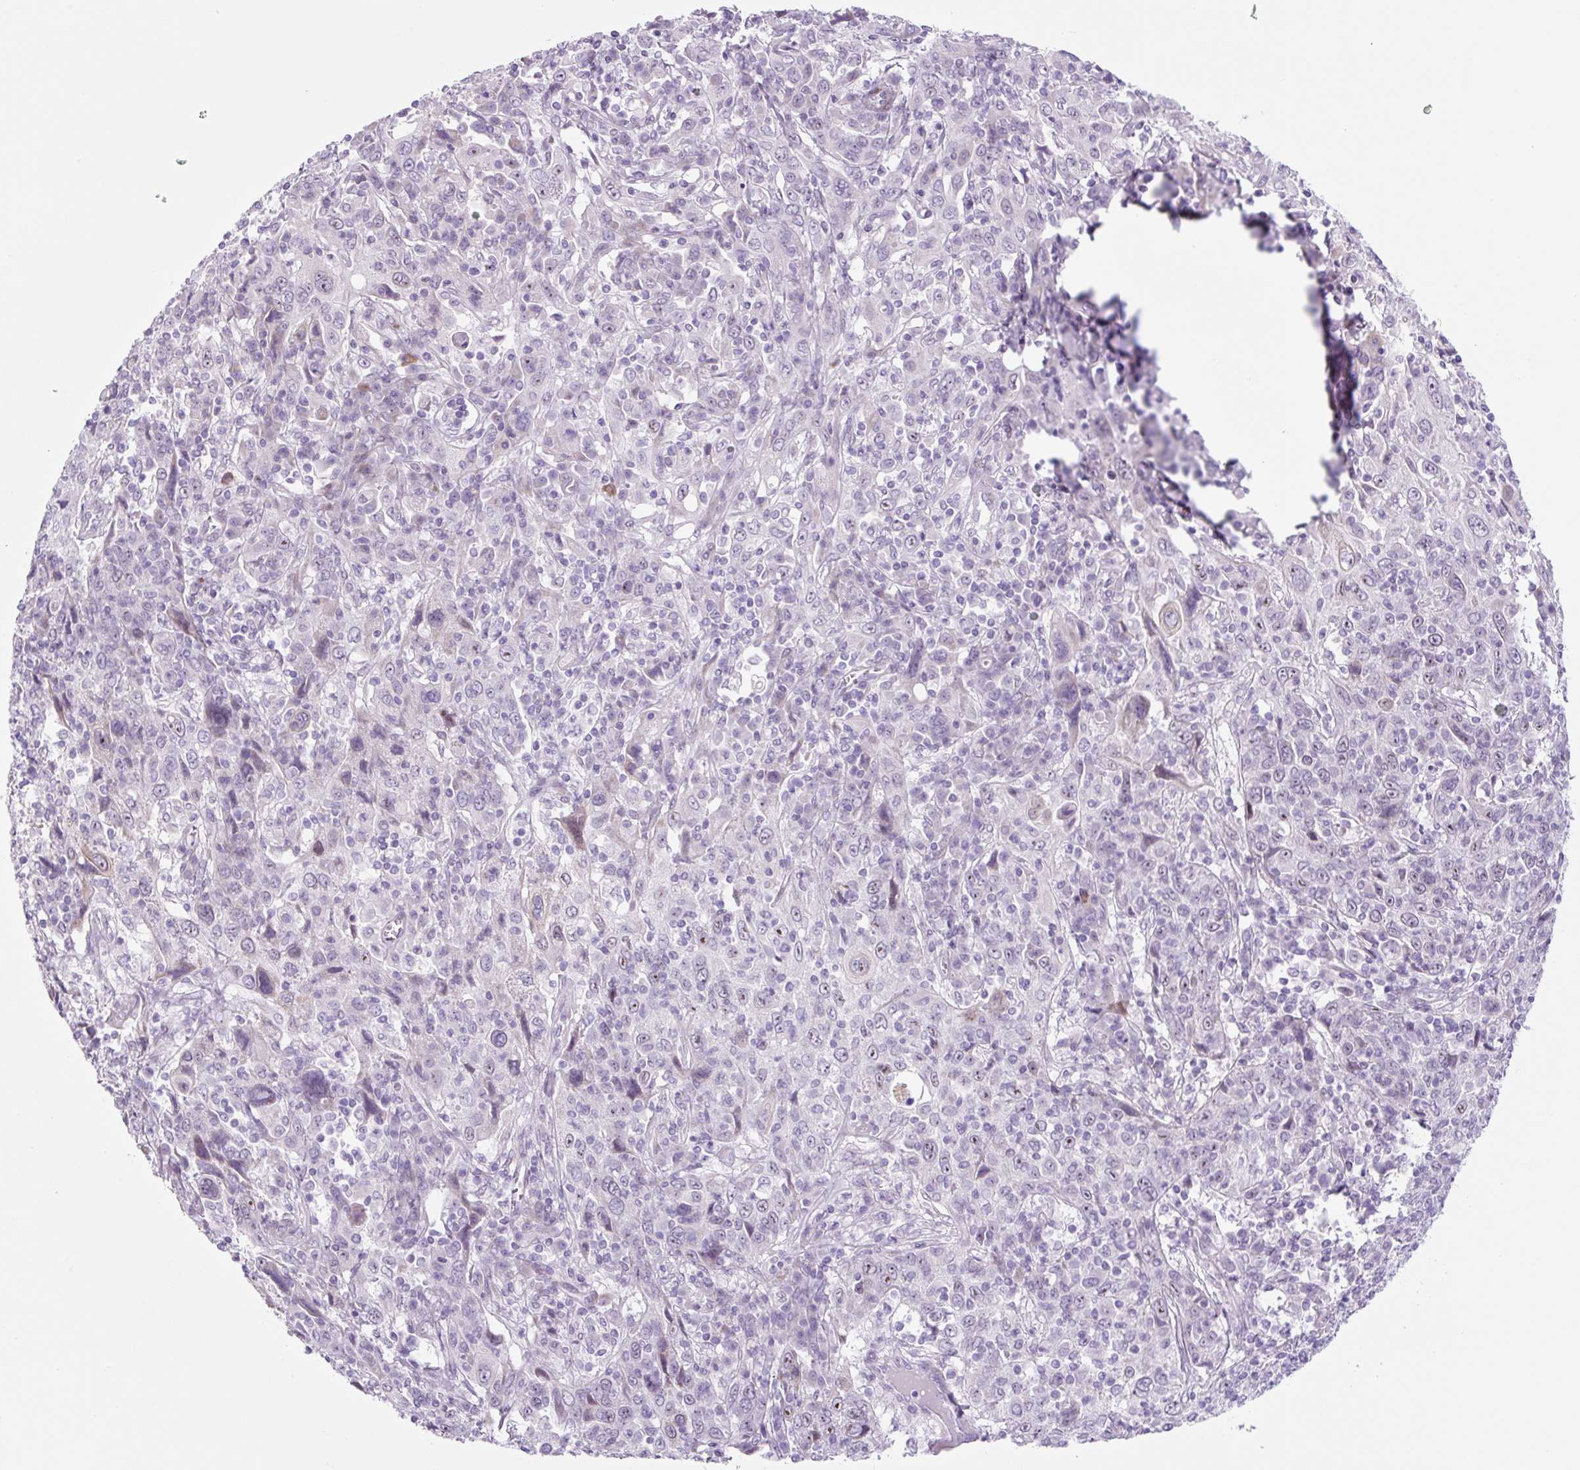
{"staining": {"intensity": "negative", "quantity": "none", "location": "none"}, "tissue": "cervical cancer", "cell_type": "Tumor cells", "image_type": "cancer", "snomed": [{"axis": "morphology", "description": "Squamous cell carcinoma, NOS"}, {"axis": "topography", "description": "Cervix"}], "caption": "Protein analysis of cervical squamous cell carcinoma exhibits no significant staining in tumor cells.", "gene": "RRS1", "patient": {"sex": "female", "age": 46}}